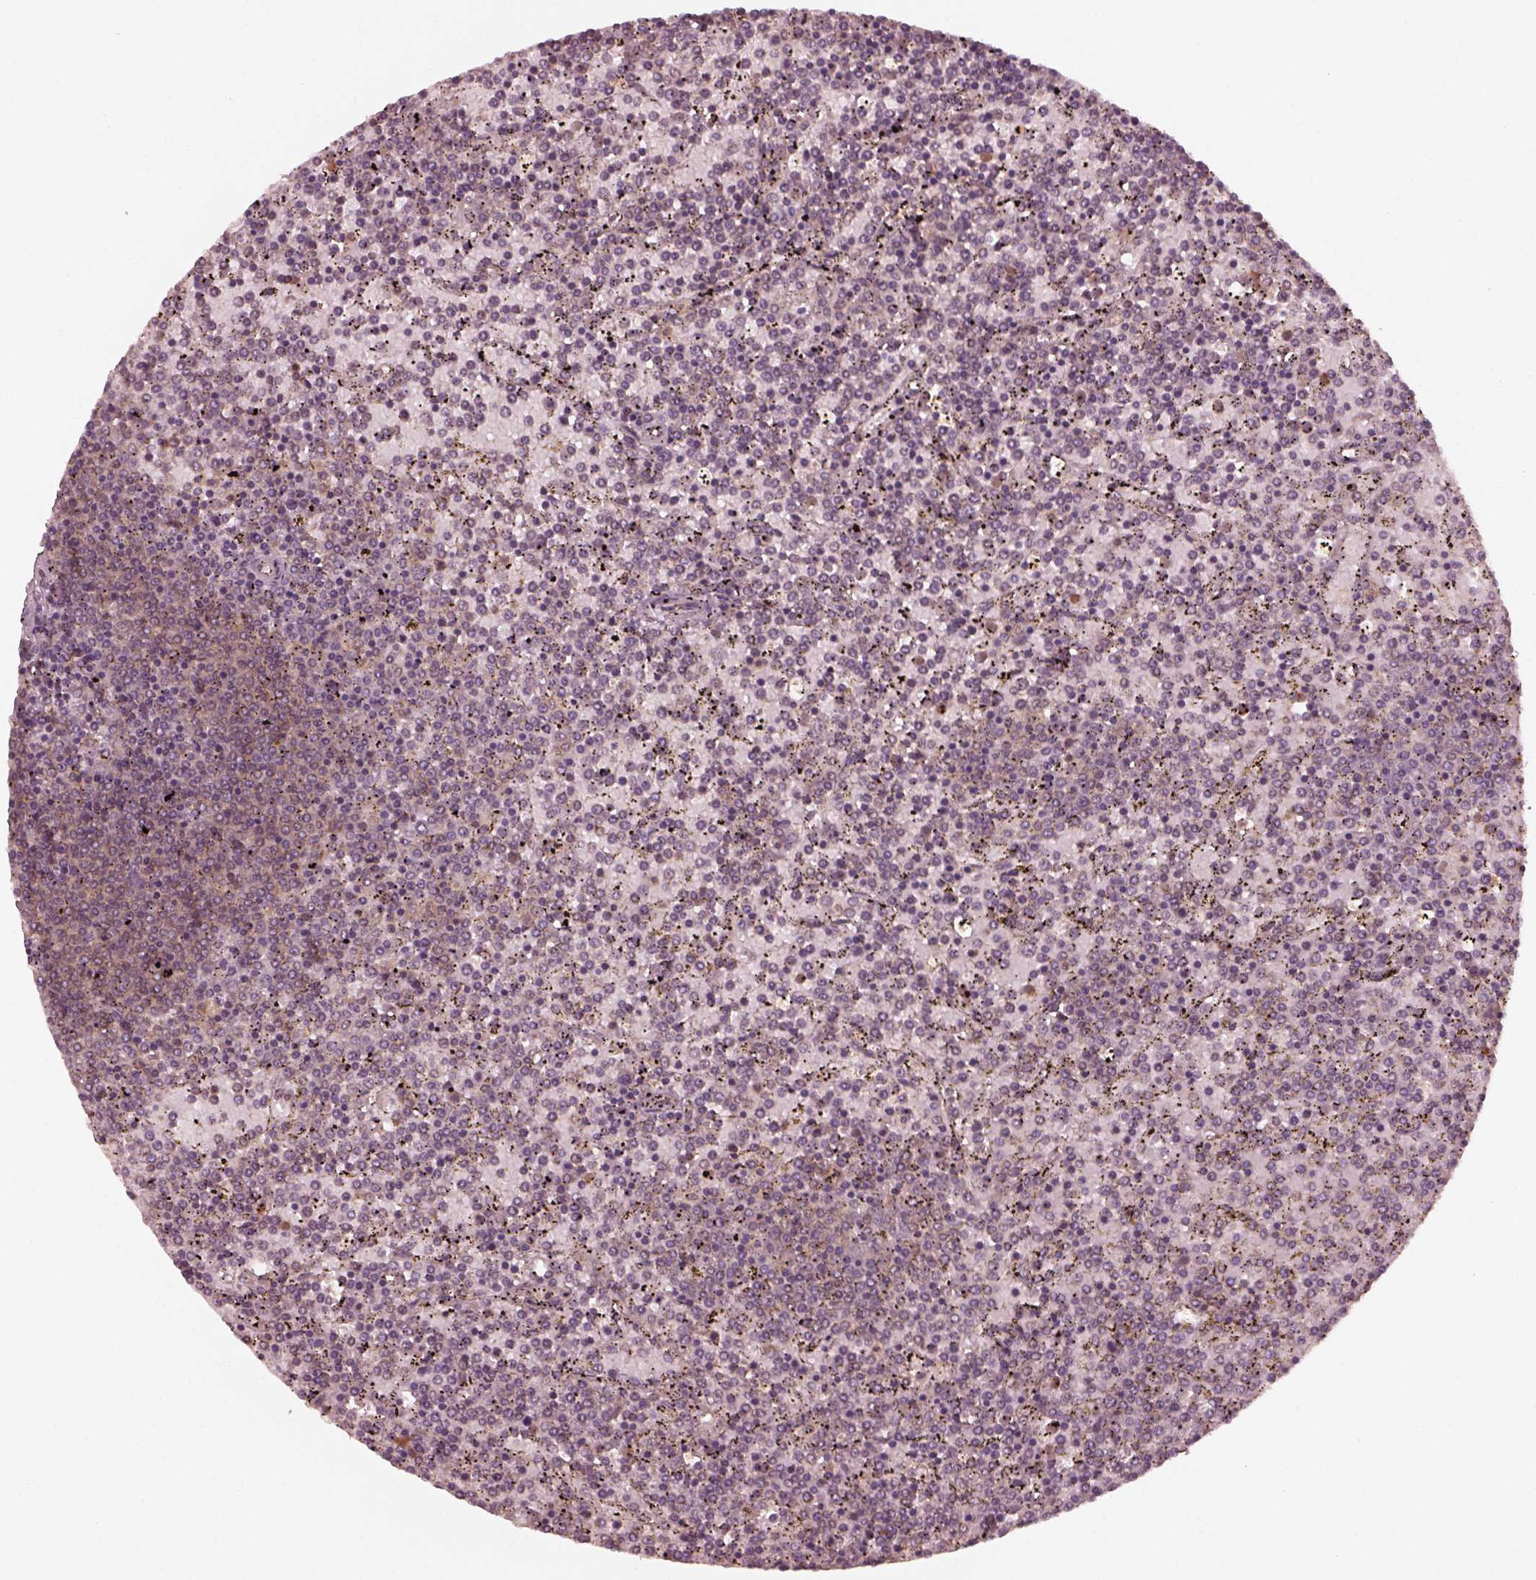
{"staining": {"intensity": "weak", "quantity": "25%-75%", "location": "cytoplasmic/membranous"}, "tissue": "lymphoma", "cell_type": "Tumor cells", "image_type": "cancer", "snomed": [{"axis": "morphology", "description": "Malignant lymphoma, non-Hodgkin's type, Low grade"}, {"axis": "topography", "description": "Spleen"}], "caption": "IHC histopathology image of neoplastic tissue: malignant lymphoma, non-Hodgkin's type (low-grade) stained using IHC displays low levels of weak protein expression localized specifically in the cytoplasmic/membranous of tumor cells, appearing as a cytoplasmic/membranous brown color.", "gene": "FAF2", "patient": {"sex": "female", "age": 77}}